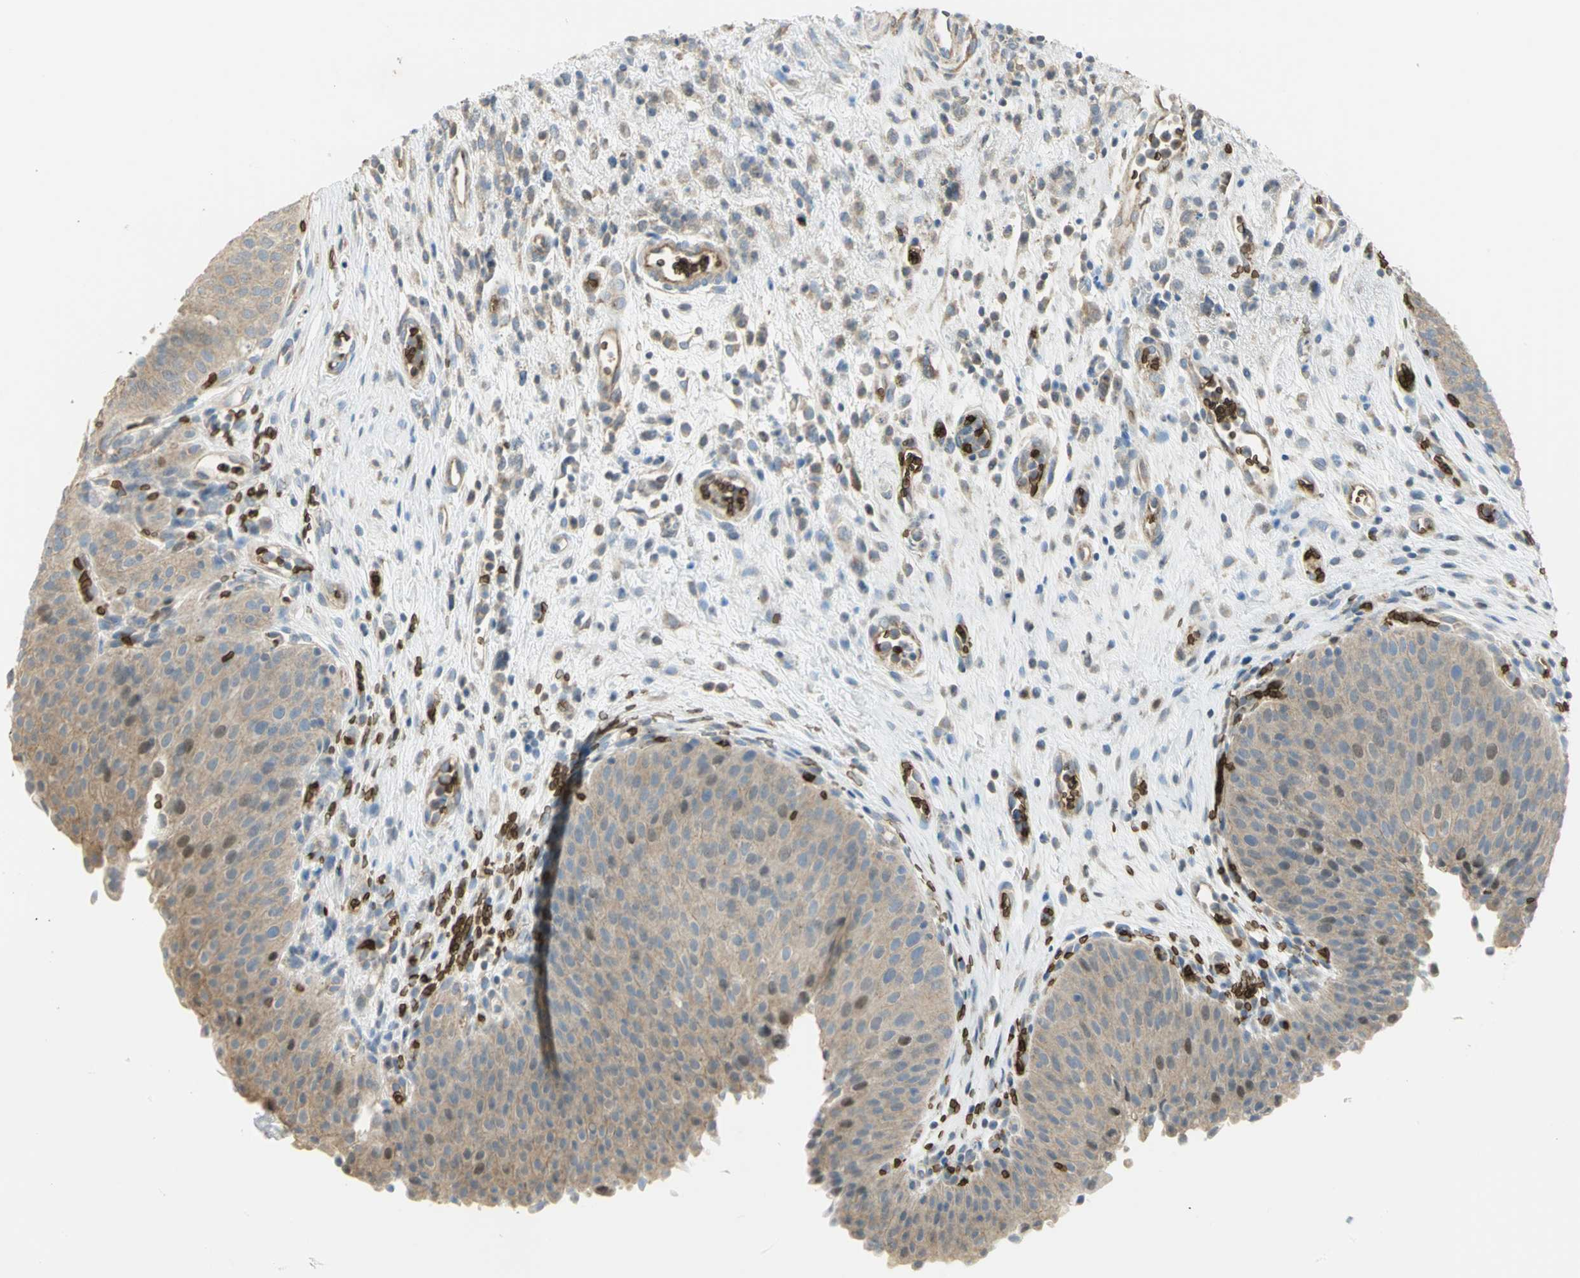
{"staining": {"intensity": "weak", "quantity": ">75%", "location": "cytoplasmic/membranous"}, "tissue": "urinary bladder", "cell_type": "Urothelial cells", "image_type": "normal", "snomed": [{"axis": "morphology", "description": "Normal tissue, NOS"}, {"axis": "morphology", "description": "Dysplasia, NOS"}, {"axis": "topography", "description": "Urinary bladder"}], "caption": "Urothelial cells display low levels of weak cytoplasmic/membranous expression in approximately >75% of cells in normal human urinary bladder.", "gene": "ANK1", "patient": {"sex": "male", "age": 35}}